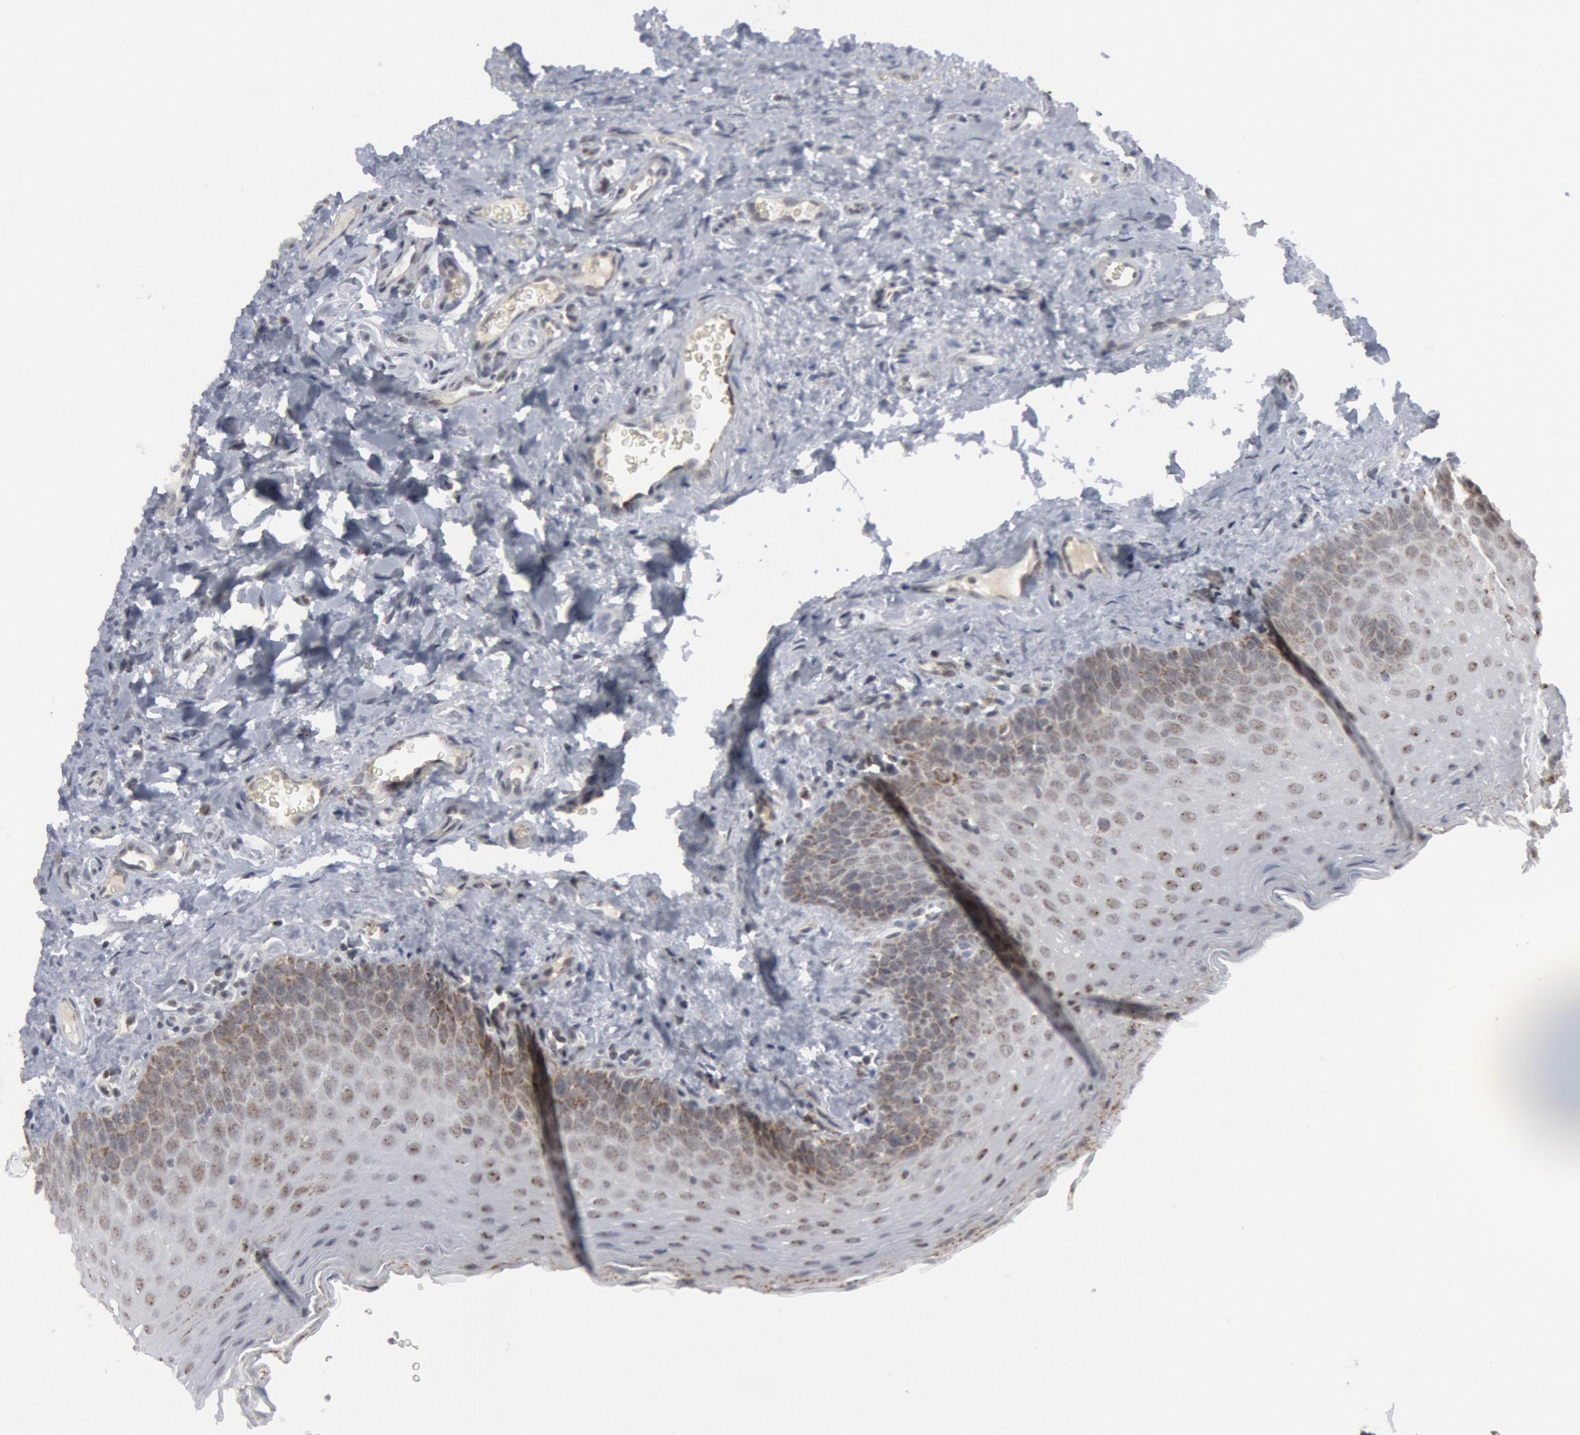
{"staining": {"intensity": "weak", "quantity": "25%-75%", "location": "cytoplasmic/membranous"}, "tissue": "oral mucosa", "cell_type": "Squamous epithelial cells", "image_type": "normal", "snomed": [{"axis": "morphology", "description": "Normal tissue, NOS"}, {"axis": "topography", "description": "Oral tissue"}], "caption": "An immunohistochemistry (IHC) micrograph of normal tissue is shown. Protein staining in brown shows weak cytoplasmic/membranous positivity in oral mucosa within squamous epithelial cells.", "gene": "CASP9", "patient": {"sex": "male", "age": 20}}